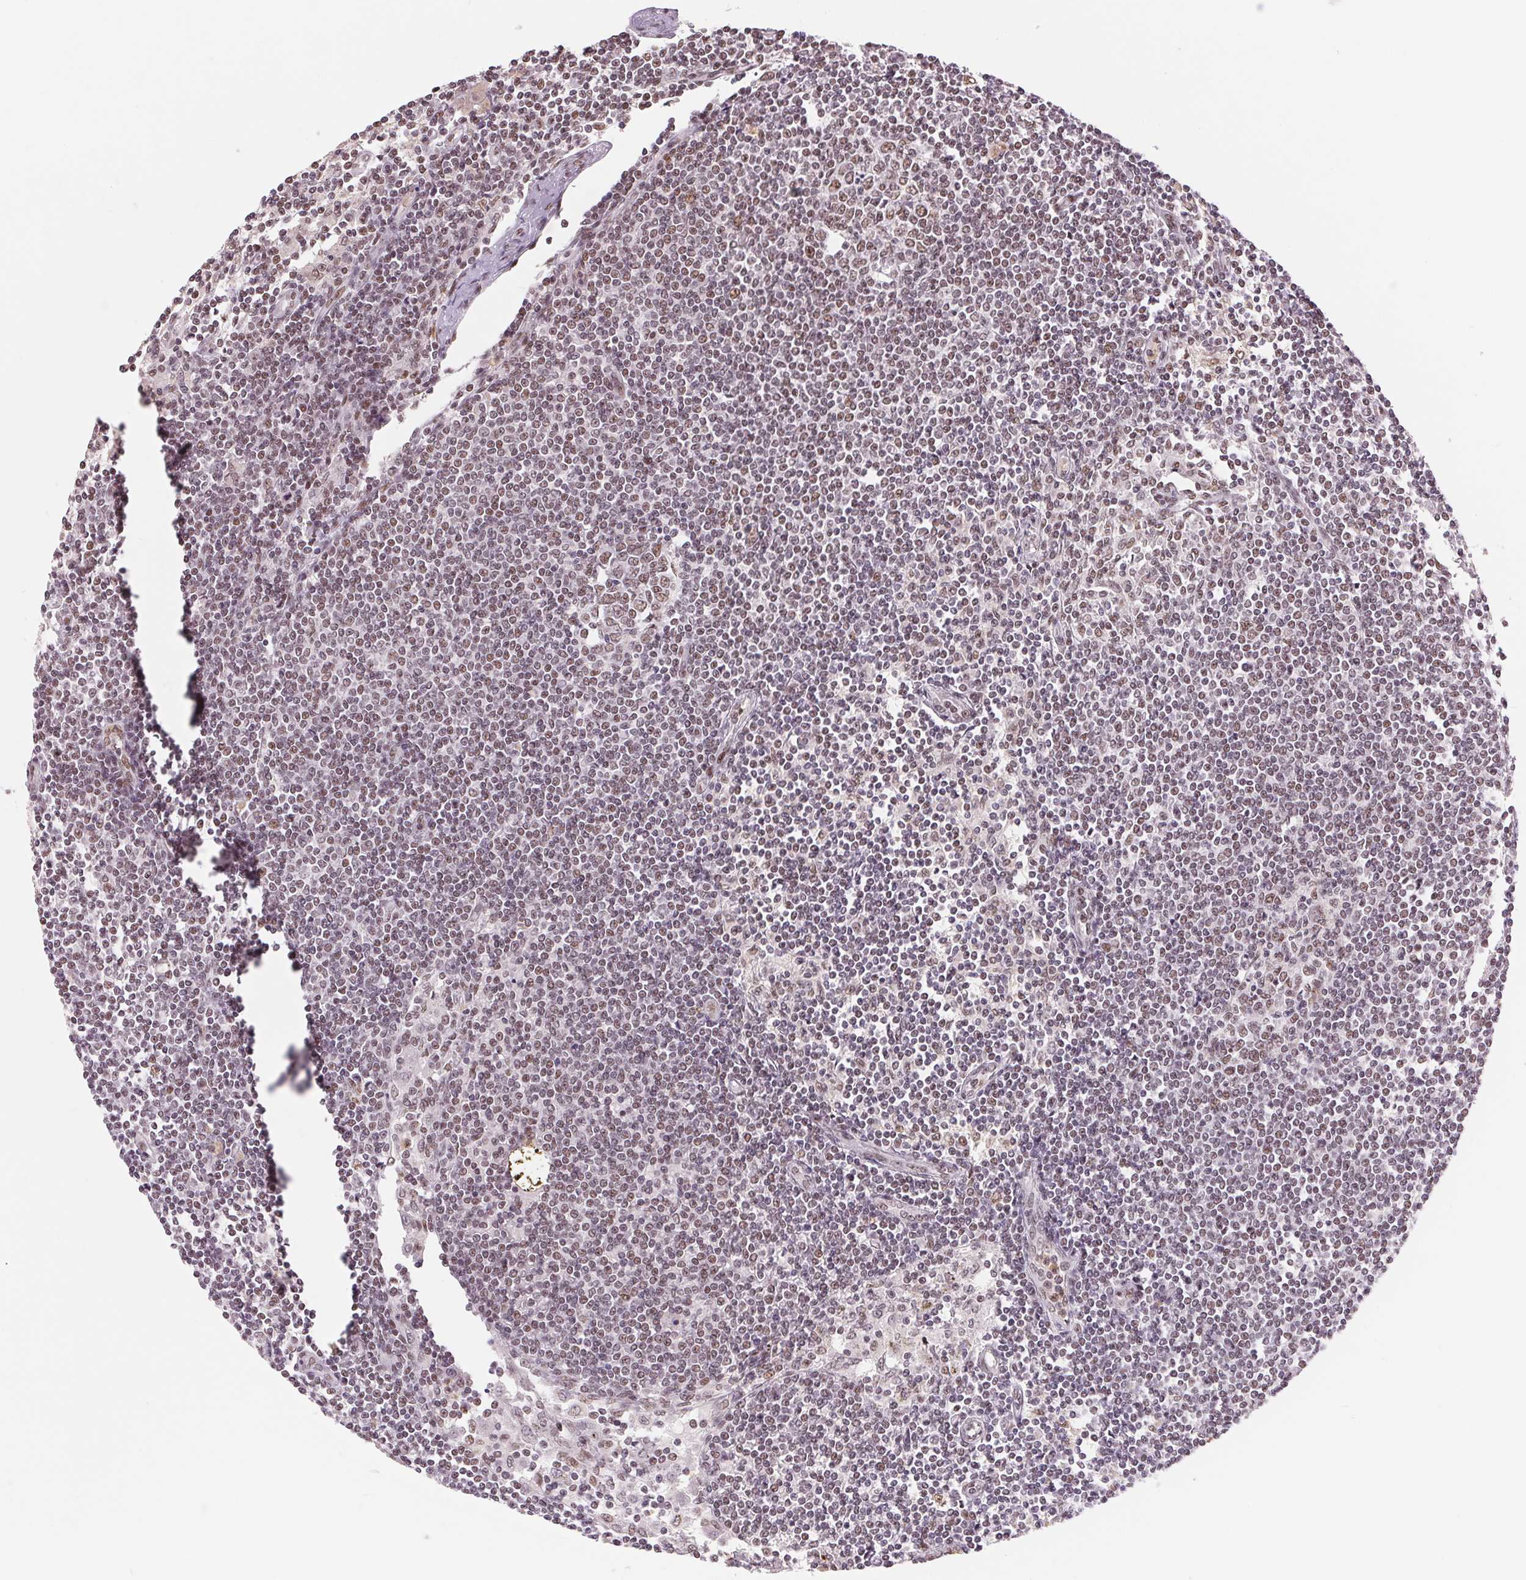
{"staining": {"intensity": "weak", "quantity": "25%-75%", "location": "nuclear"}, "tissue": "lymph node", "cell_type": "Germinal center cells", "image_type": "normal", "snomed": [{"axis": "morphology", "description": "Normal tissue, NOS"}, {"axis": "topography", "description": "Lymph node"}], "caption": "Immunohistochemistry image of unremarkable human lymph node stained for a protein (brown), which demonstrates low levels of weak nuclear positivity in approximately 25%-75% of germinal center cells.", "gene": "SREK1", "patient": {"sex": "female", "age": 69}}